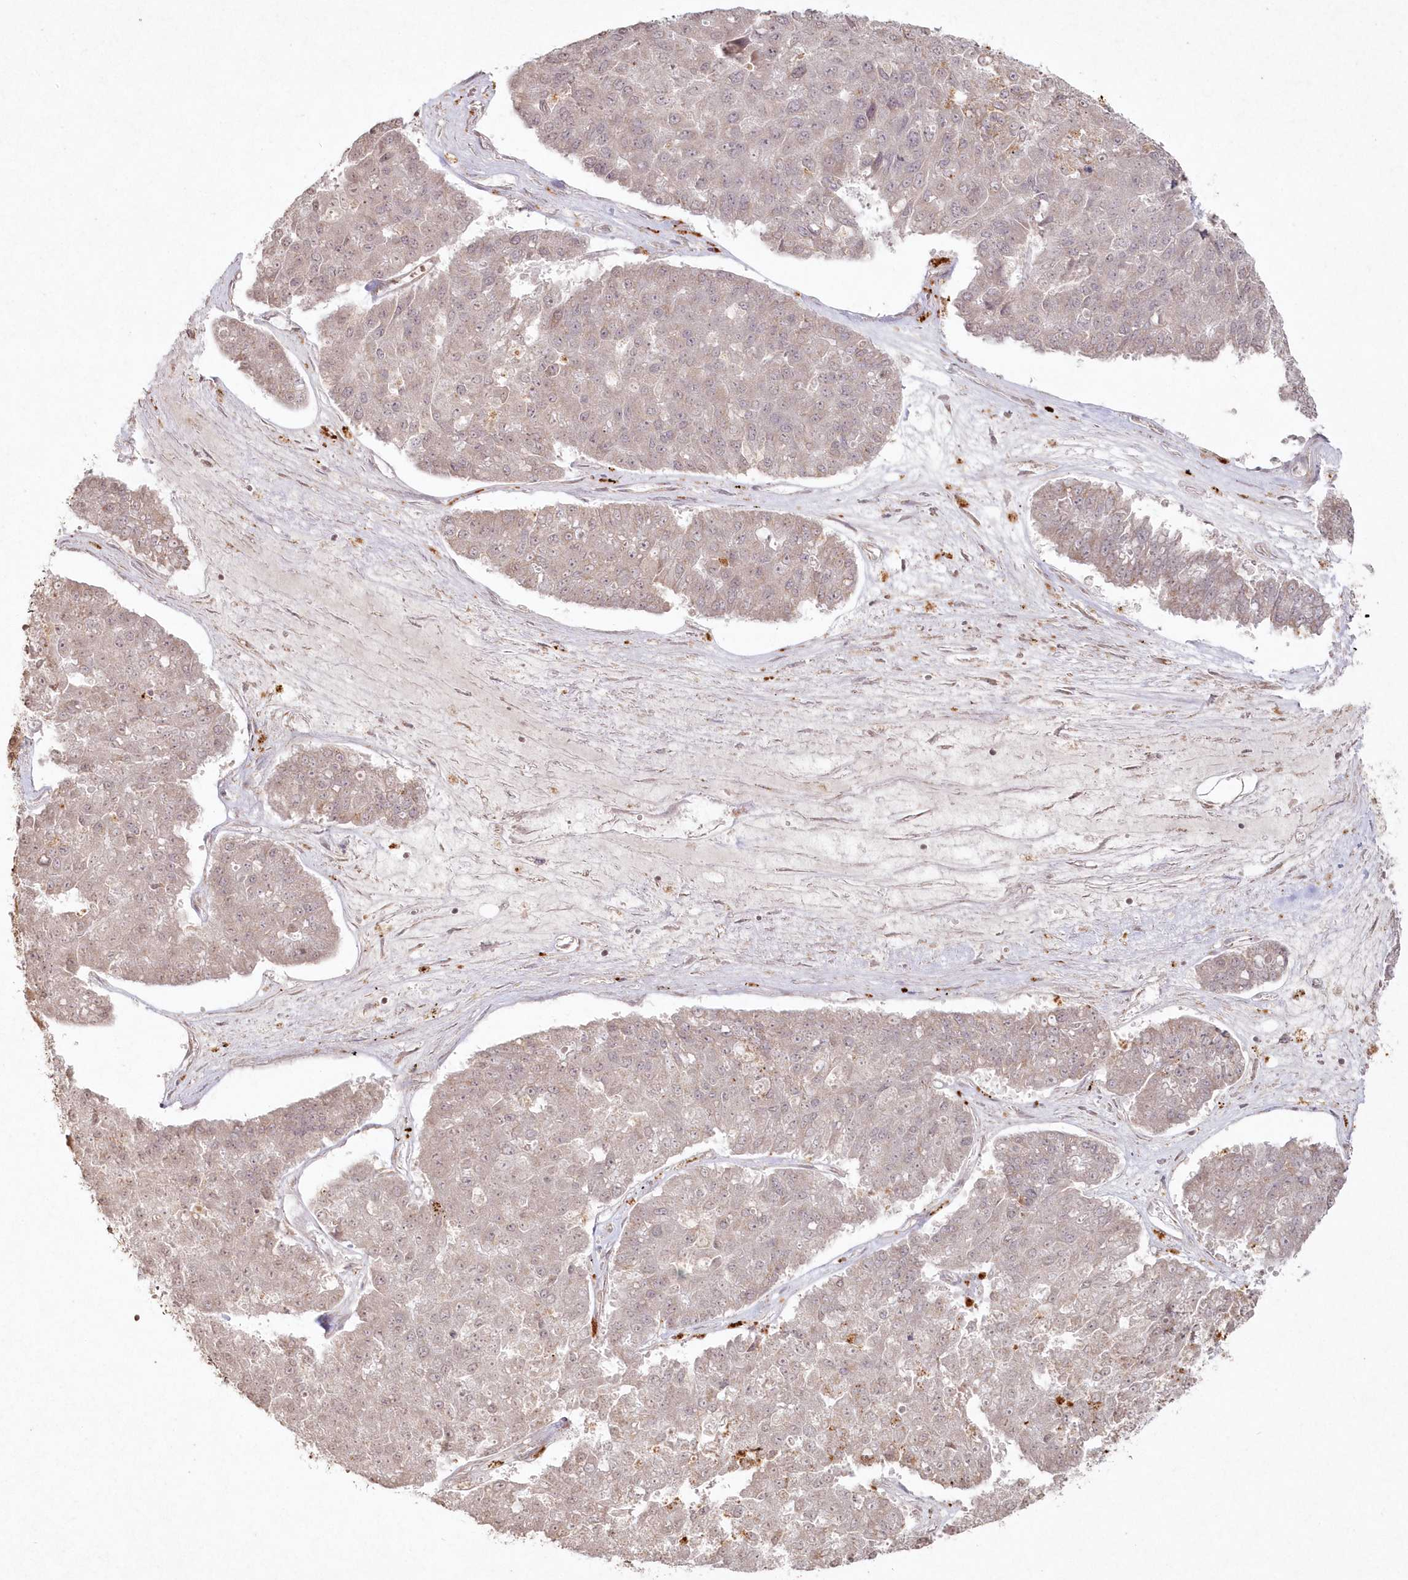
{"staining": {"intensity": "weak", "quantity": "25%-75%", "location": "cytoplasmic/membranous"}, "tissue": "pancreatic cancer", "cell_type": "Tumor cells", "image_type": "cancer", "snomed": [{"axis": "morphology", "description": "Adenocarcinoma, NOS"}, {"axis": "topography", "description": "Pancreas"}], "caption": "A low amount of weak cytoplasmic/membranous staining is seen in about 25%-75% of tumor cells in pancreatic adenocarcinoma tissue.", "gene": "ARSB", "patient": {"sex": "male", "age": 50}}